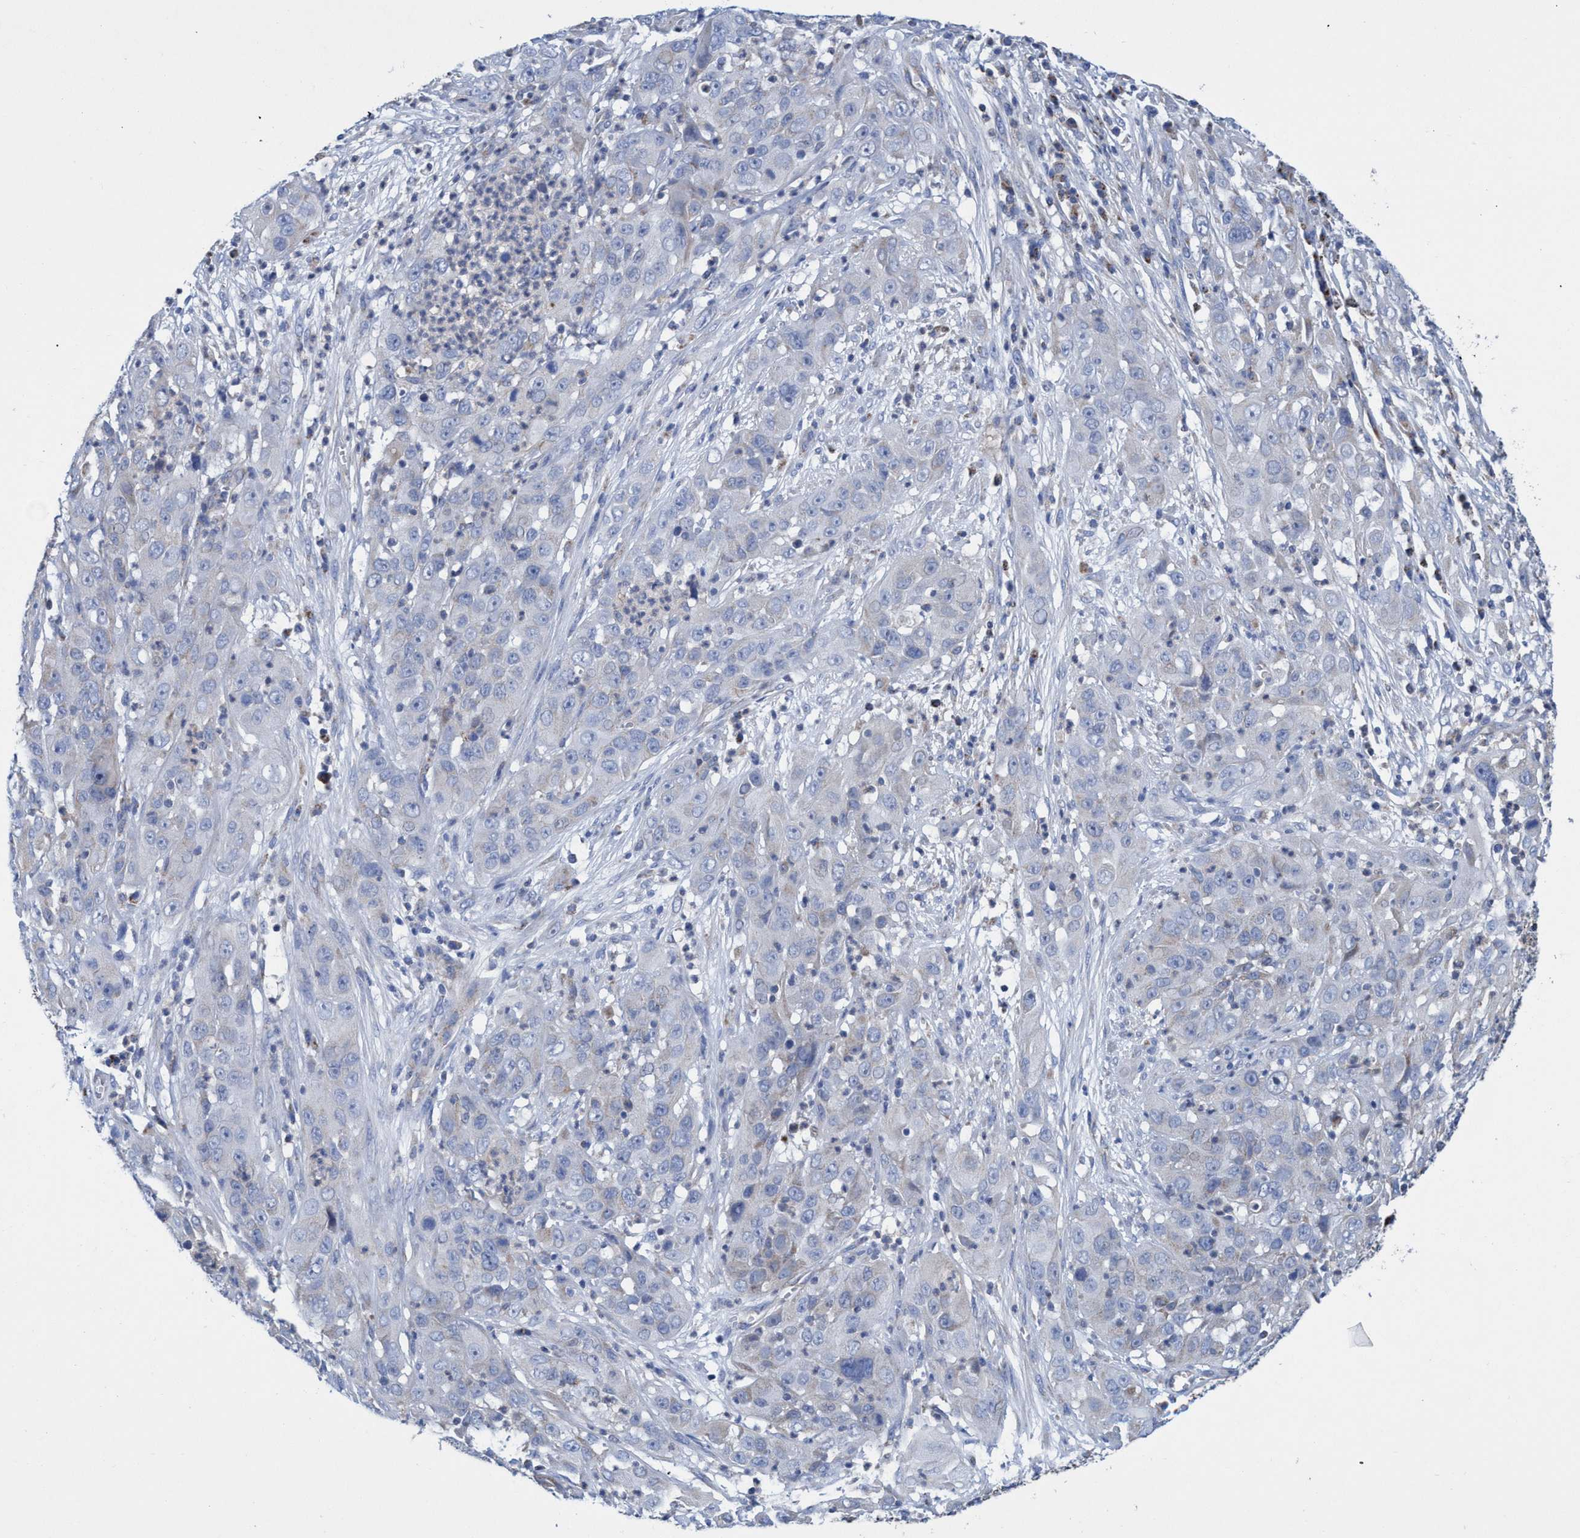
{"staining": {"intensity": "weak", "quantity": "<25%", "location": "cytoplasmic/membranous"}, "tissue": "cervical cancer", "cell_type": "Tumor cells", "image_type": "cancer", "snomed": [{"axis": "morphology", "description": "Squamous cell carcinoma, NOS"}, {"axis": "topography", "description": "Cervix"}], "caption": "Squamous cell carcinoma (cervical) was stained to show a protein in brown. There is no significant positivity in tumor cells.", "gene": "ZNF750", "patient": {"sex": "female", "age": 32}}